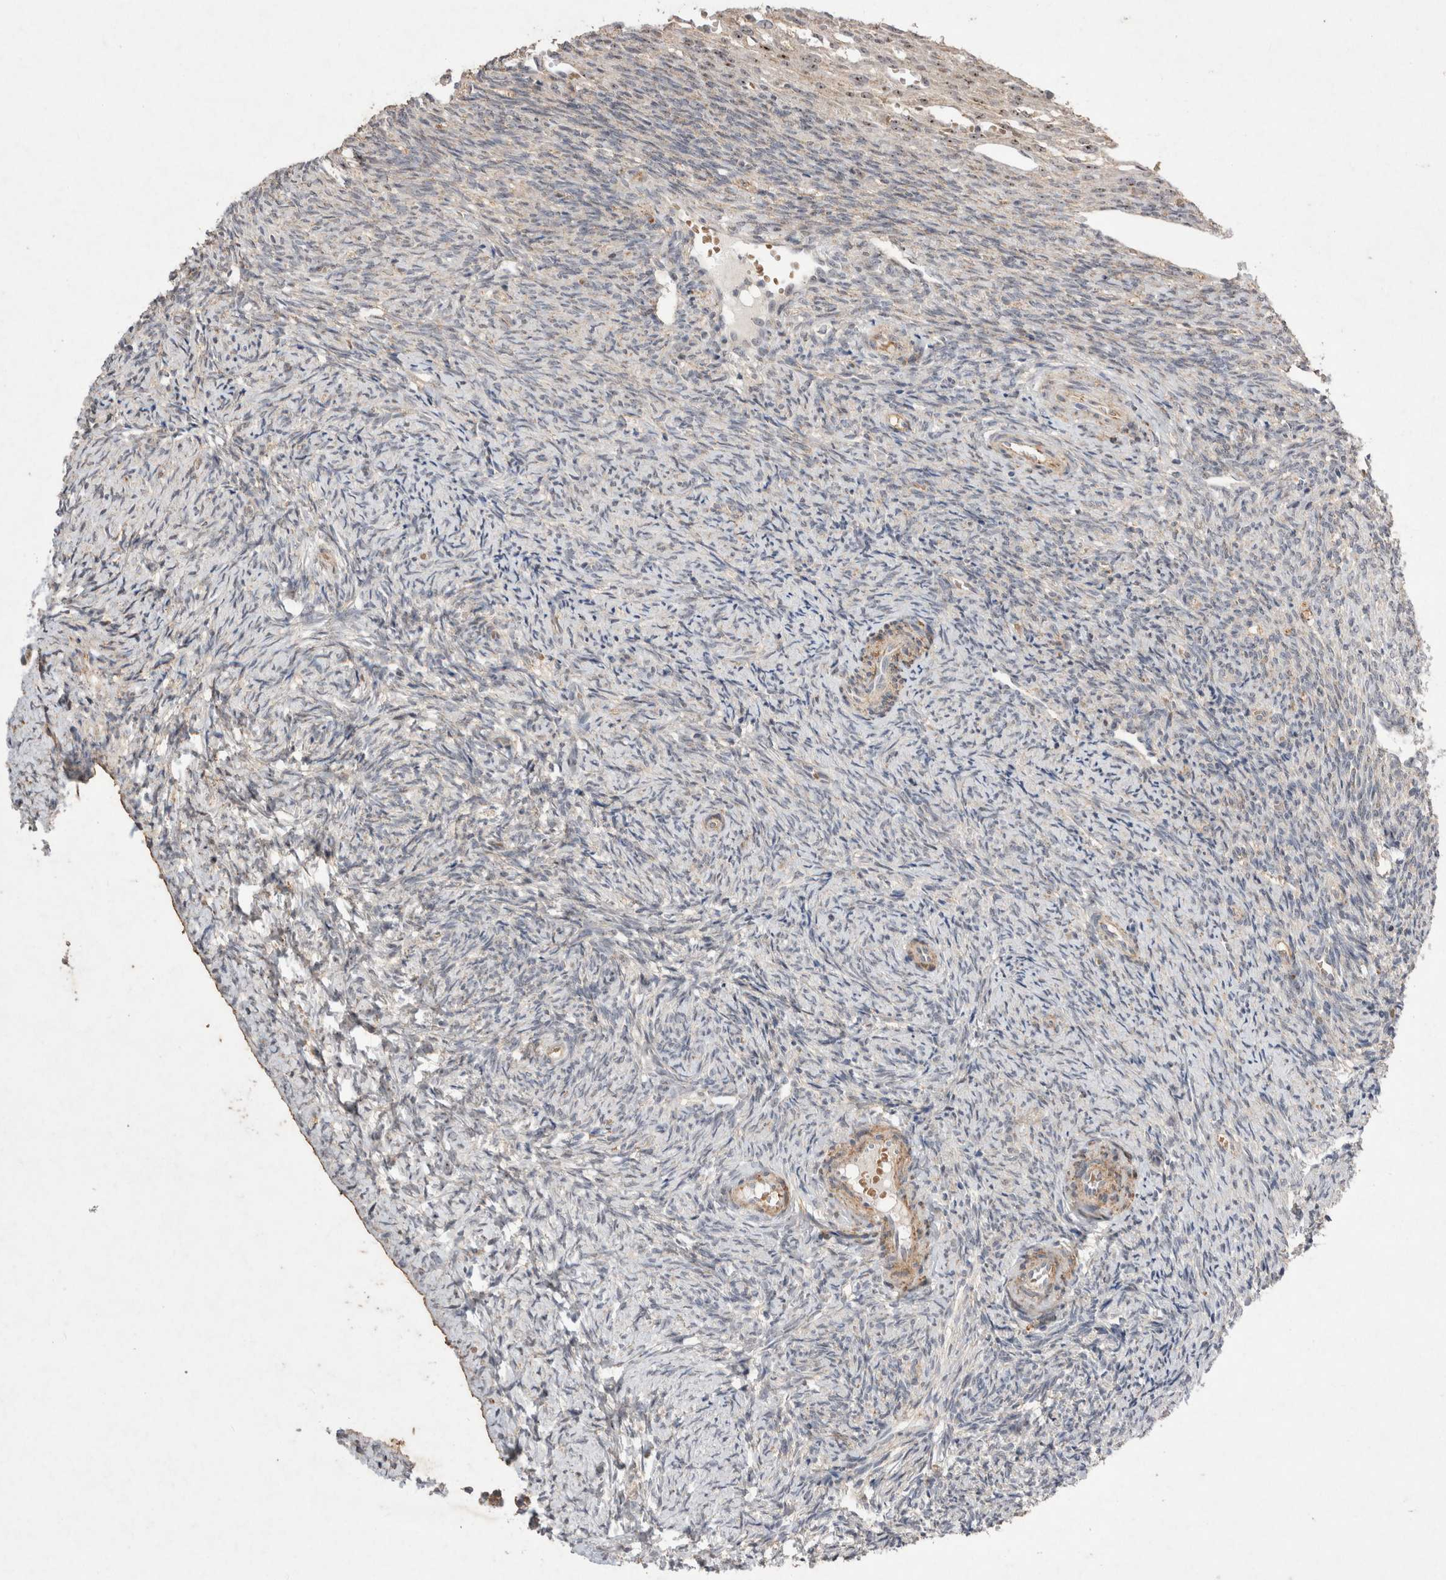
{"staining": {"intensity": "moderate", "quantity": ">75%", "location": "cytoplasmic/membranous,nuclear"}, "tissue": "ovary", "cell_type": "Follicle cells", "image_type": "normal", "snomed": [{"axis": "morphology", "description": "Normal tissue, NOS"}, {"axis": "topography", "description": "Ovary"}], "caption": "DAB immunohistochemical staining of unremarkable human ovary reveals moderate cytoplasmic/membranous,nuclear protein staining in approximately >75% of follicle cells.", "gene": "STK11", "patient": {"sex": "female", "age": 41}}